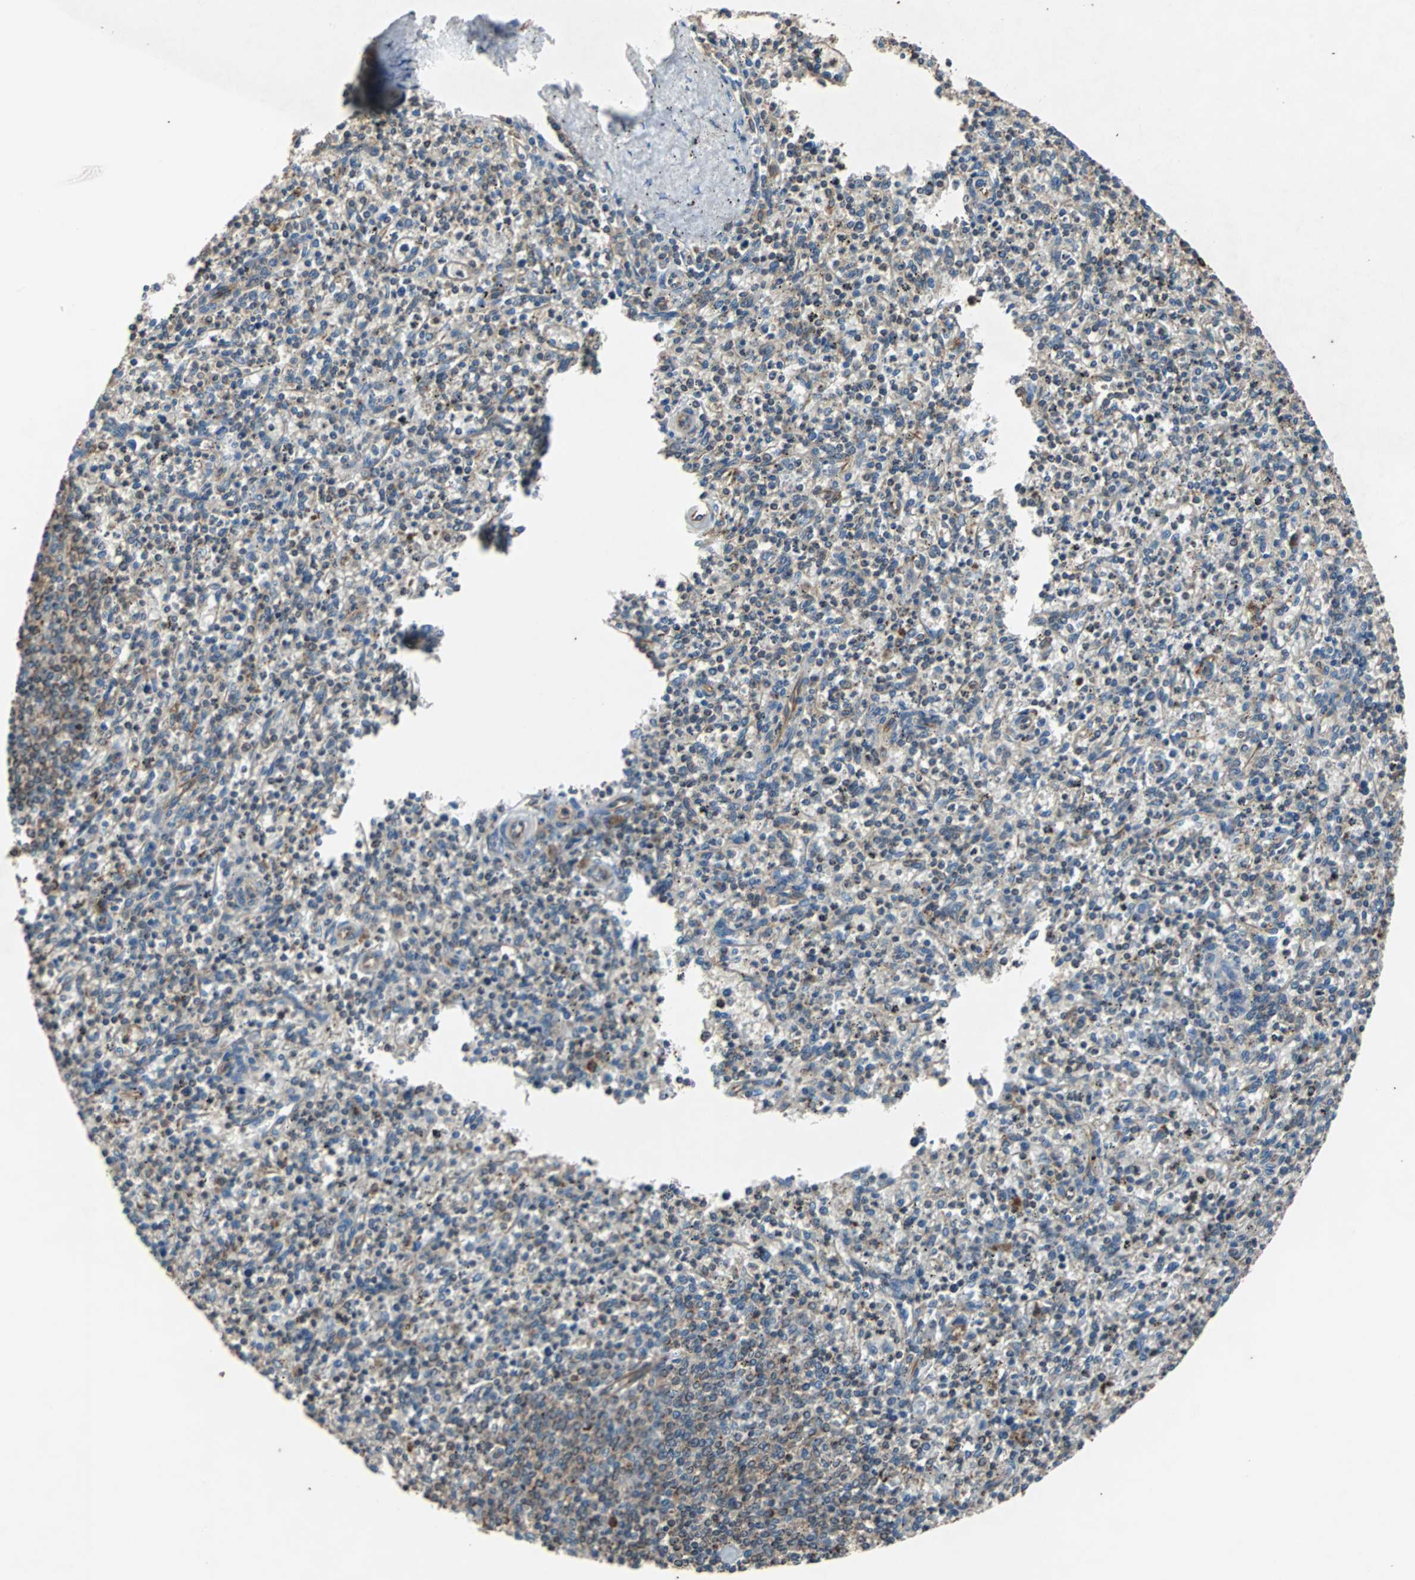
{"staining": {"intensity": "weak", "quantity": "<25%", "location": "cytoplasmic/membranous"}, "tissue": "spleen", "cell_type": "Cells in red pulp", "image_type": "normal", "snomed": [{"axis": "morphology", "description": "Normal tissue, NOS"}, {"axis": "topography", "description": "Spleen"}], "caption": "Spleen stained for a protein using immunohistochemistry displays no staining cells in red pulp.", "gene": "ACTR3", "patient": {"sex": "male", "age": 72}}